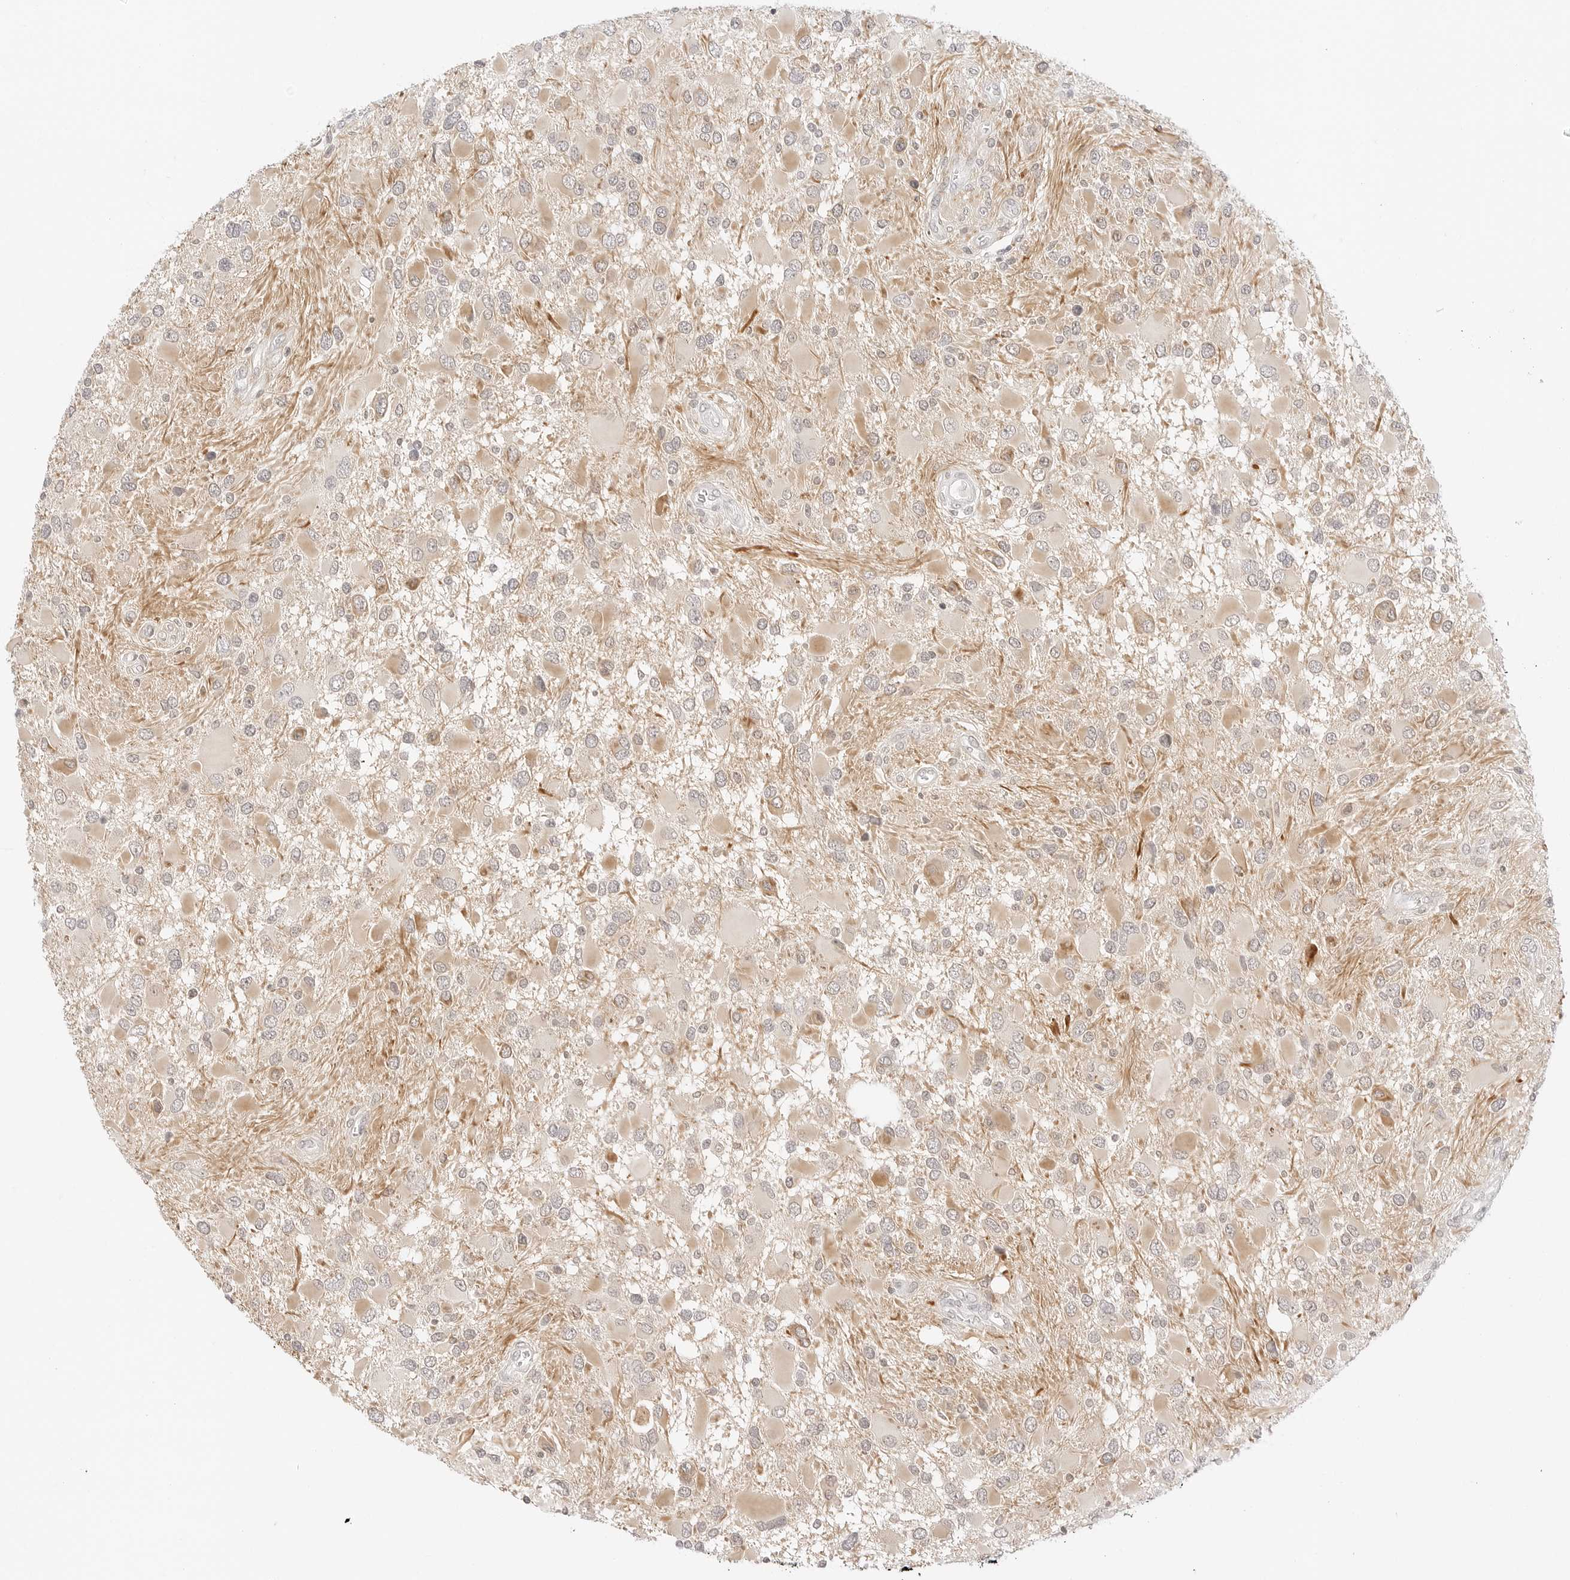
{"staining": {"intensity": "negative", "quantity": "none", "location": "none"}, "tissue": "glioma", "cell_type": "Tumor cells", "image_type": "cancer", "snomed": [{"axis": "morphology", "description": "Glioma, malignant, High grade"}, {"axis": "topography", "description": "Brain"}], "caption": "Glioma was stained to show a protein in brown. There is no significant staining in tumor cells.", "gene": "GNAS", "patient": {"sex": "male", "age": 53}}